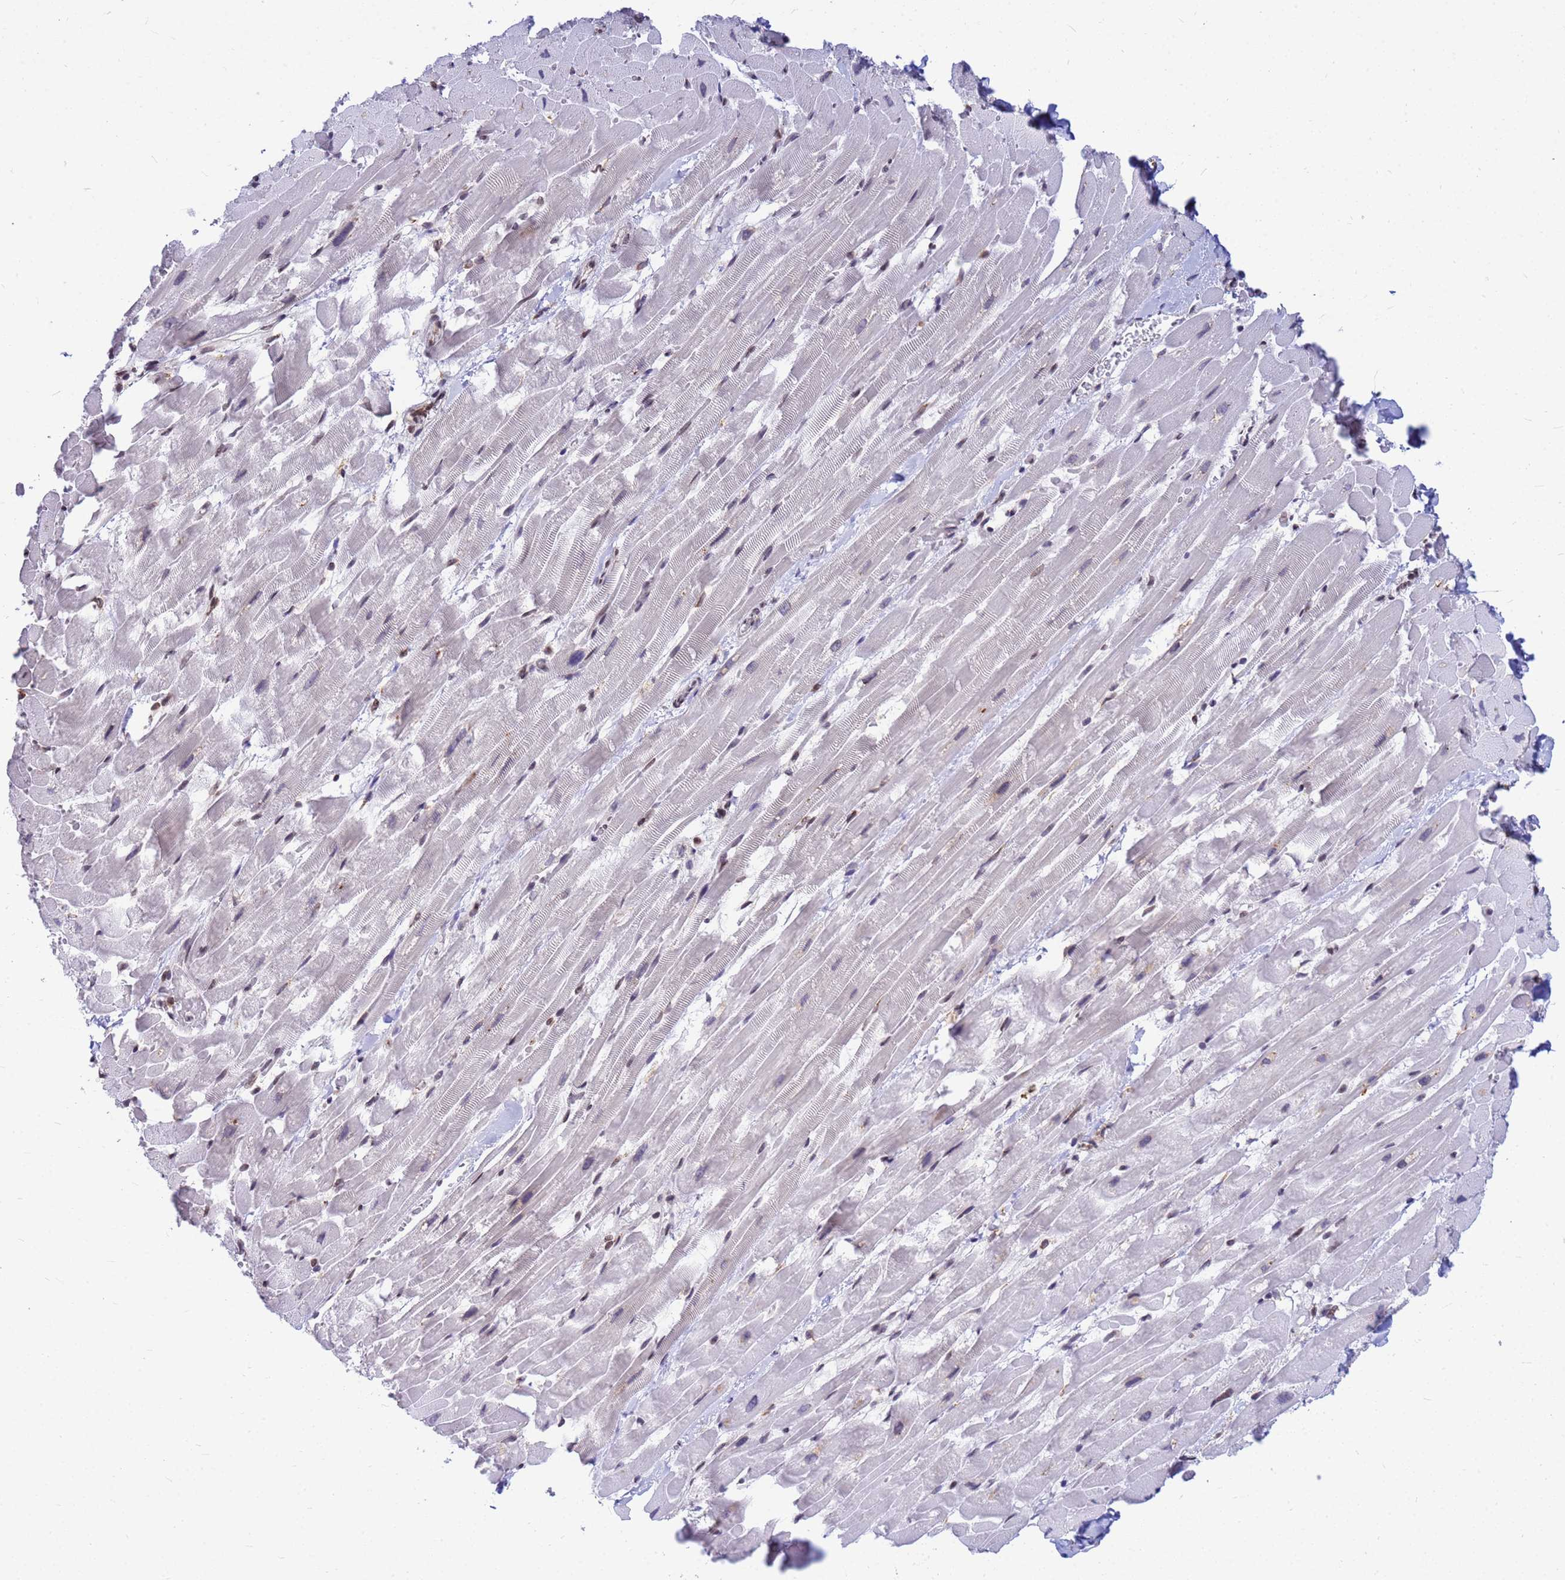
{"staining": {"intensity": "negative", "quantity": "none", "location": "none"}, "tissue": "heart muscle", "cell_type": "Cardiomyocytes", "image_type": "normal", "snomed": [{"axis": "morphology", "description": "Normal tissue, NOS"}, {"axis": "topography", "description": "Heart"}], "caption": "This is a micrograph of immunohistochemistry staining of unremarkable heart muscle, which shows no staining in cardiomyocytes.", "gene": "SSR4", "patient": {"sex": "male", "age": 37}}